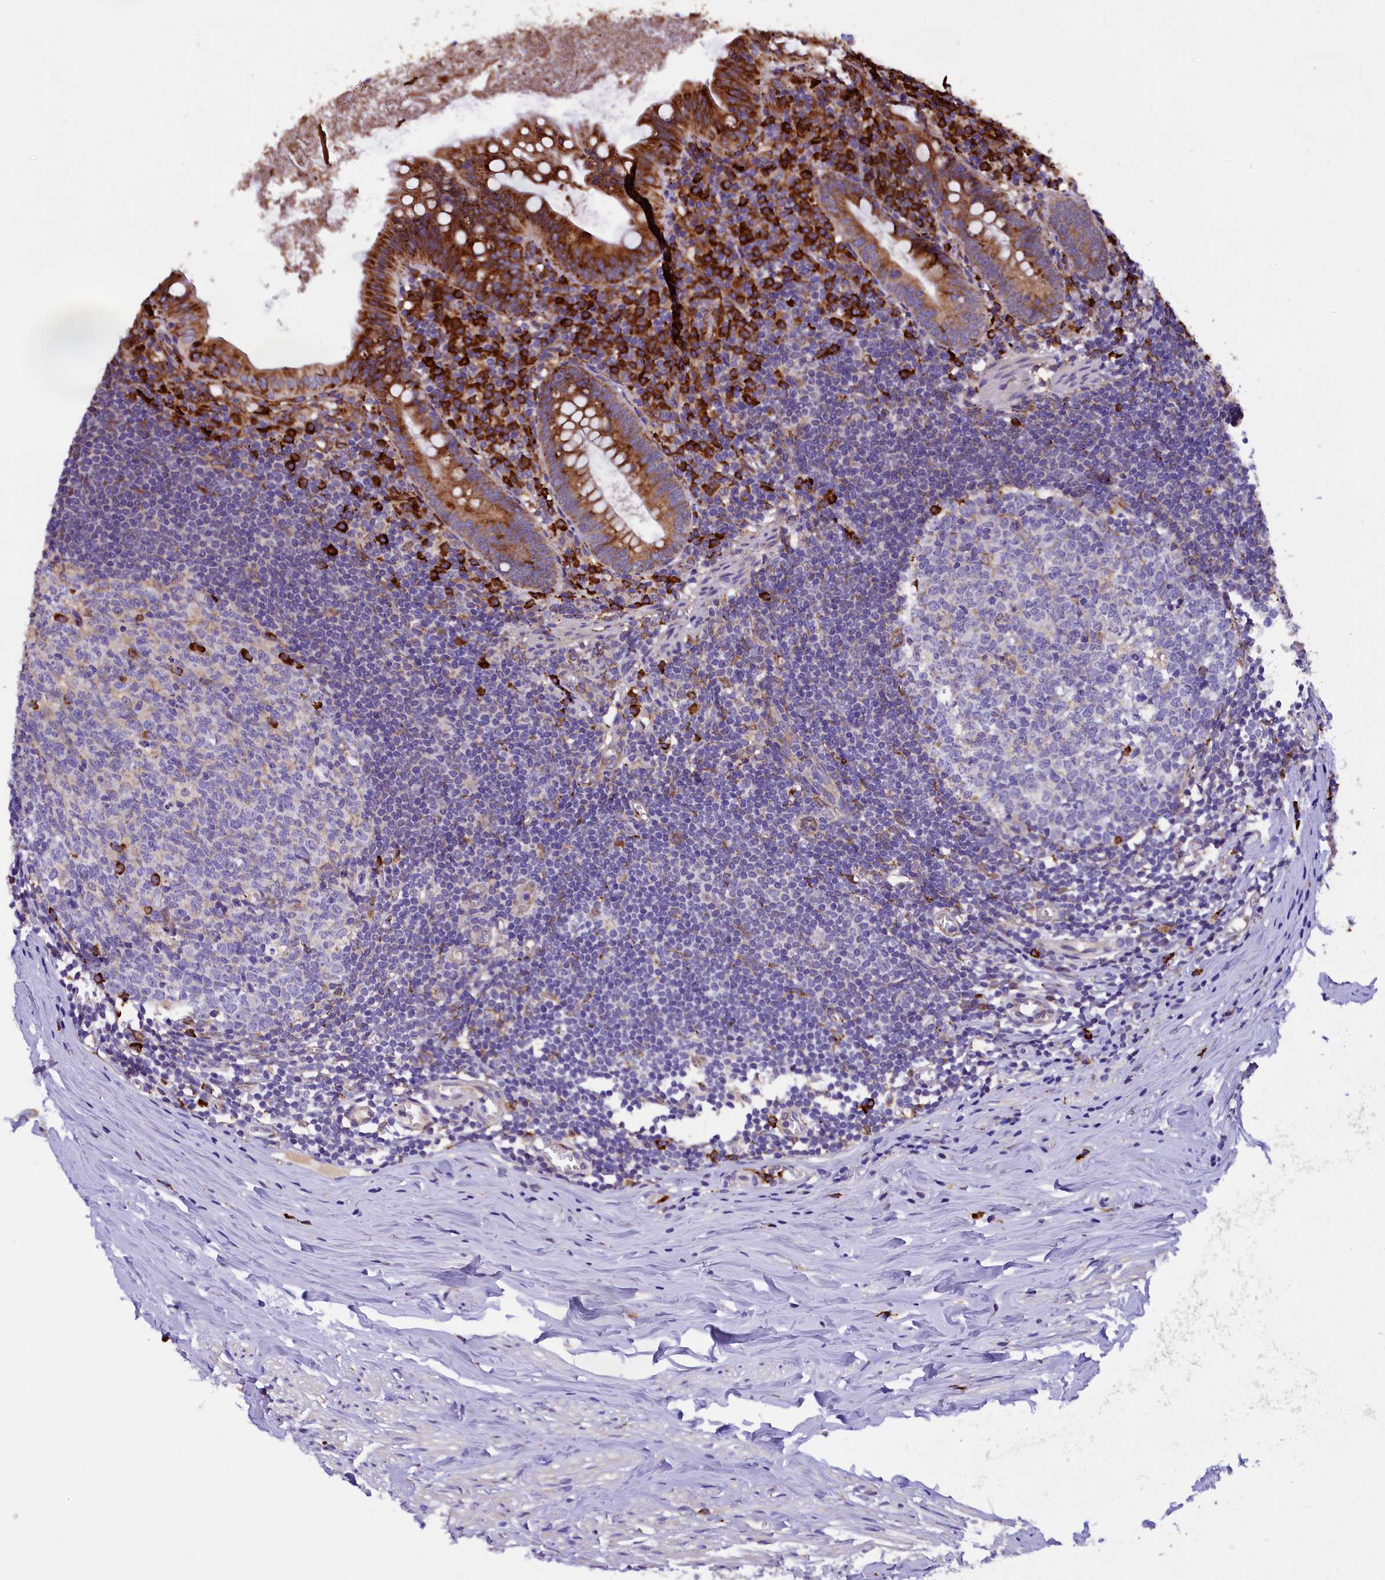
{"staining": {"intensity": "moderate", "quantity": ">75%", "location": "cytoplasmic/membranous"}, "tissue": "appendix", "cell_type": "Glandular cells", "image_type": "normal", "snomed": [{"axis": "morphology", "description": "Normal tissue, NOS"}, {"axis": "topography", "description": "Appendix"}], "caption": "Immunohistochemical staining of unremarkable human appendix displays medium levels of moderate cytoplasmic/membranous expression in approximately >75% of glandular cells.", "gene": "CAPS2", "patient": {"sex": "female", "age": 51}}